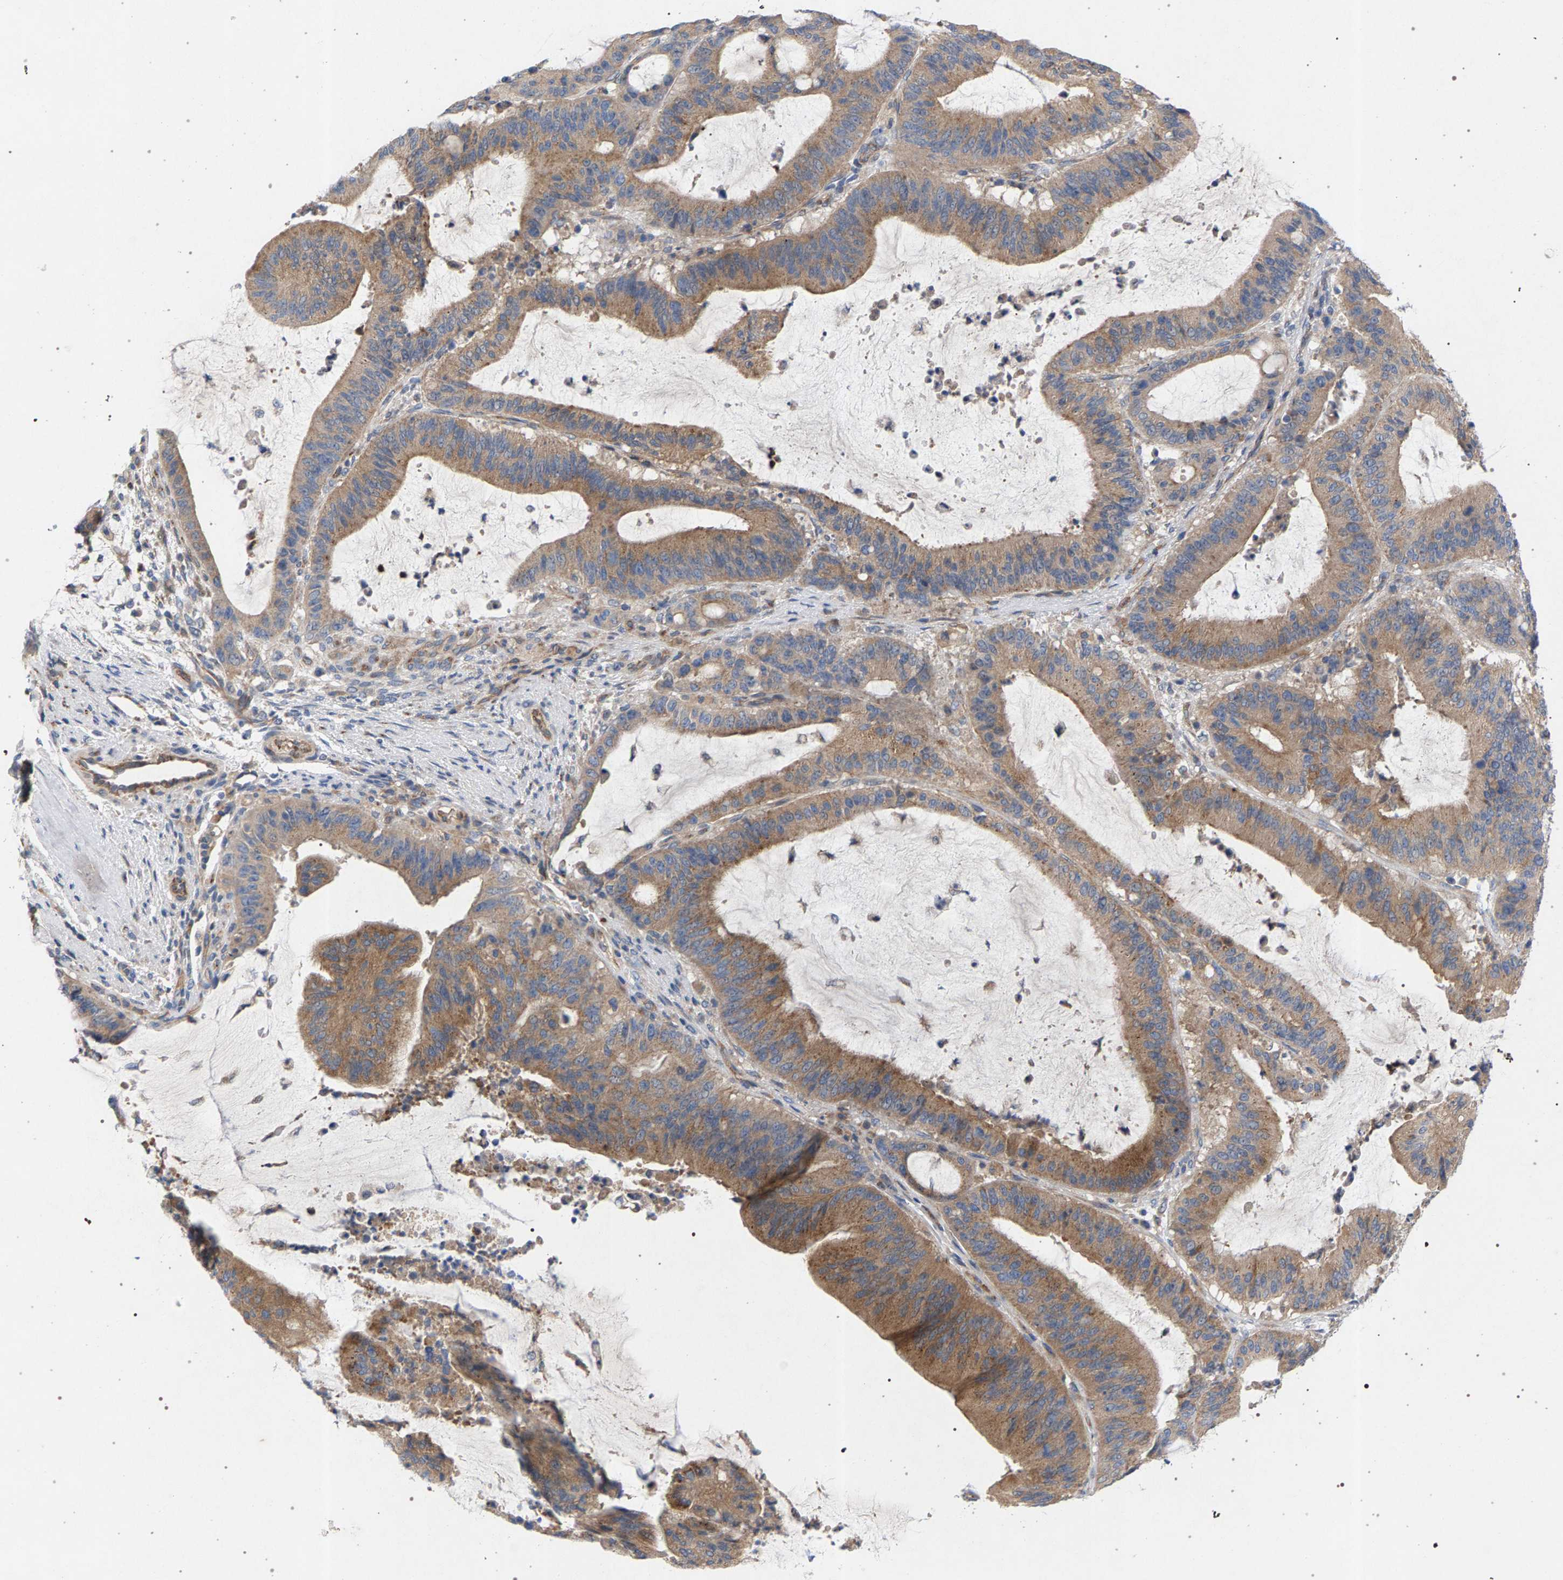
{"staining": {"intensity": "moderate", "quantity": ">75%", "location": "cytoplasmic/membranous"}, "tissue": "liver cancer", "cell_type": "Tumor cells", "image_type": "cancer", "snomed": [{"axis": "morphology", "description": "Normal tissue, NOS"}, {"axis": "morphology", "description": "Cholangiocarcinoma"}, {"axis": "topography", "description": "Liver"}, {"axis": "topography", "description": "Peripheral nerve tissue"}], "caption": "Immunohistochemical staining of liver cholangiocarcinoma exhibits moderate cytoplasmic/membranous protein expression in about >75% of tumor cells. Nuclei are stained in blue.", "gene": "MAMDC2", "patient": {"sex": "female", "age": 73}}